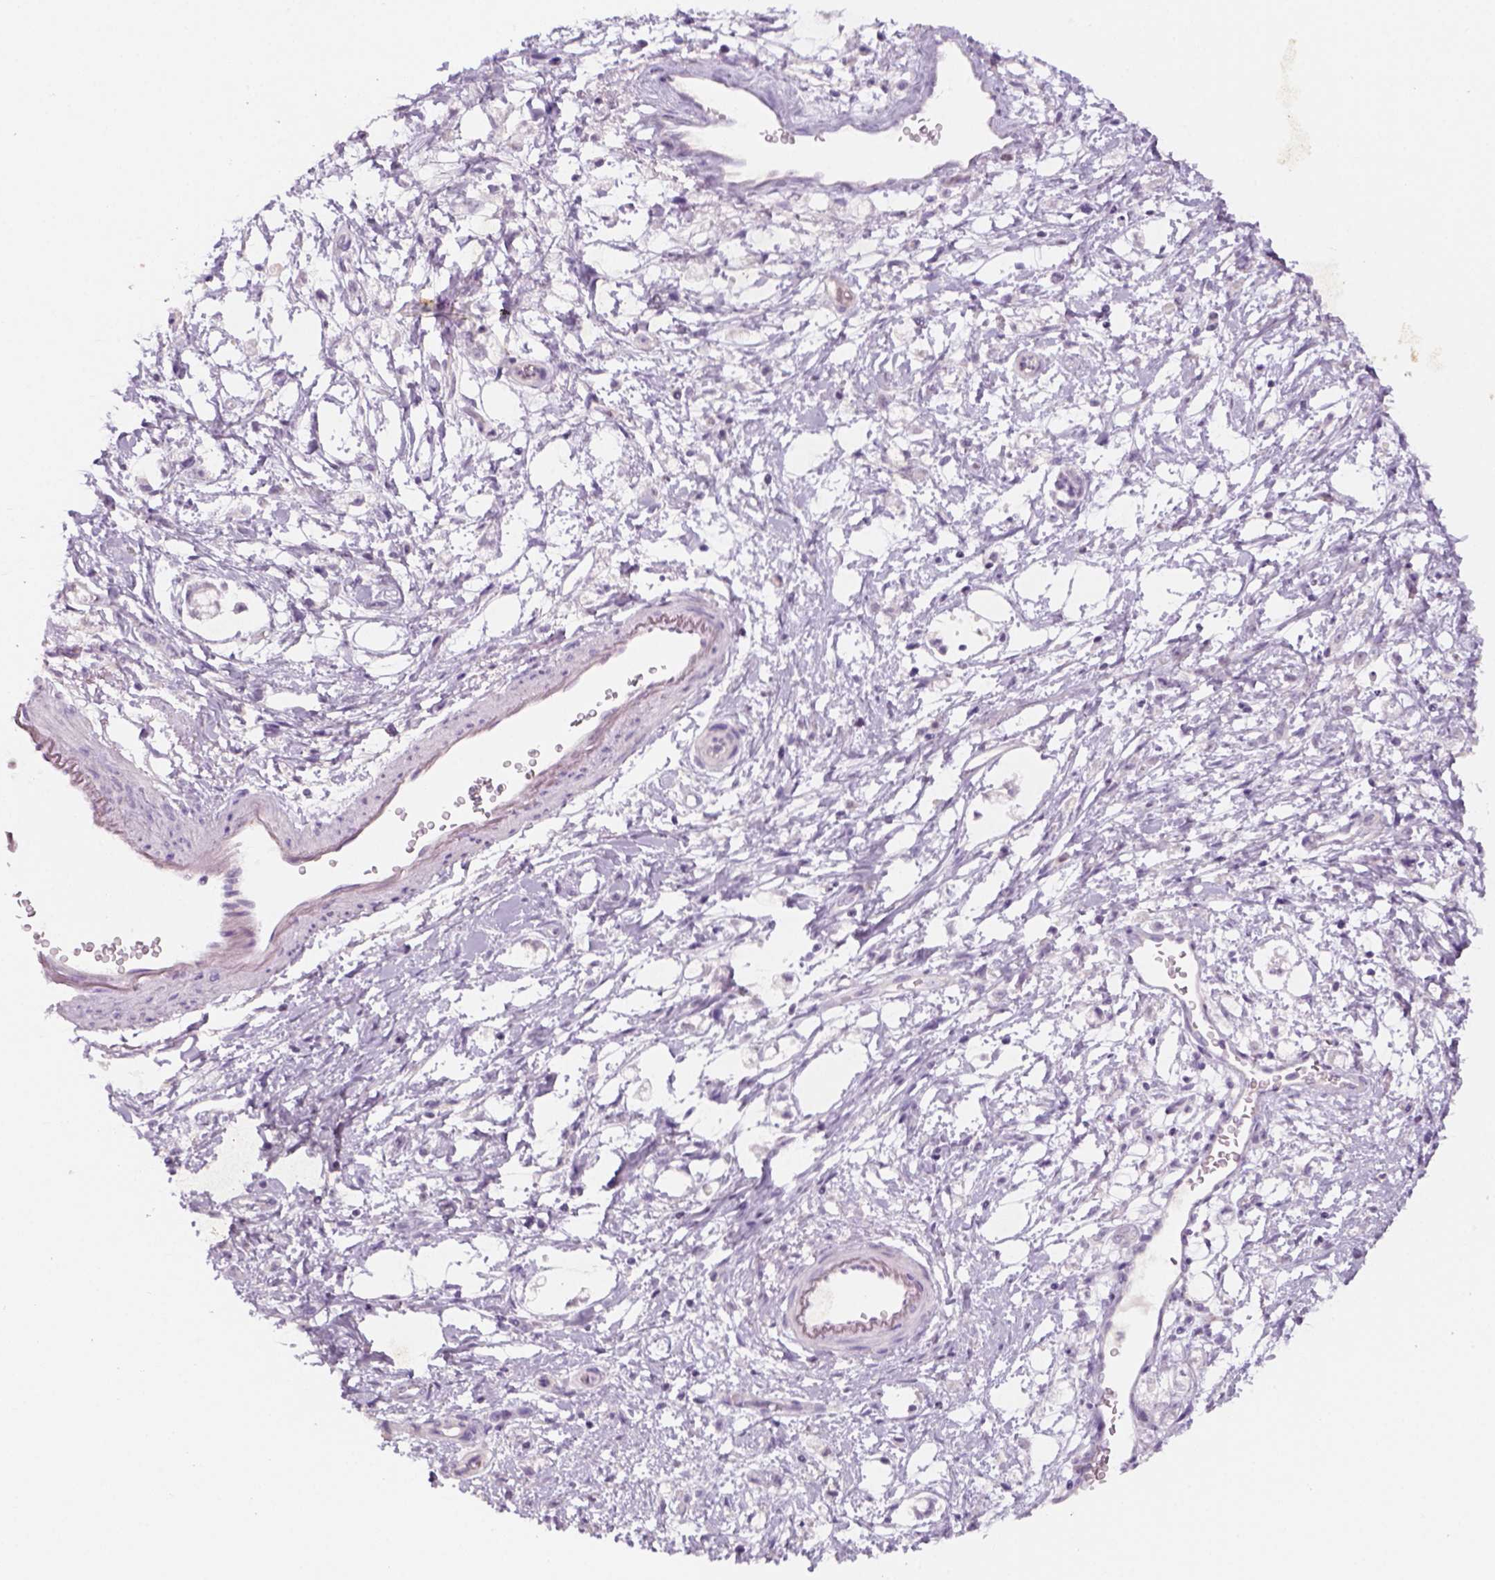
{"staining": {"intensity": "negative", "quantity": "none", "location": "none"}, "tissue": "stomach cancer", "cell_type": "Tumor cells", "image_type": "cancer", "snomed": [{"axis": "morphology", "description": "Adenocarcinoma, NOS"}, {"axis": "topography", "description": "Stomach"}], "caption": "Tumor cells are negative for brown protein staining in stomach cancer (adenocarcinoma).", "gene": "KRT25", "patient": {"sex": "female", "age": 60}}